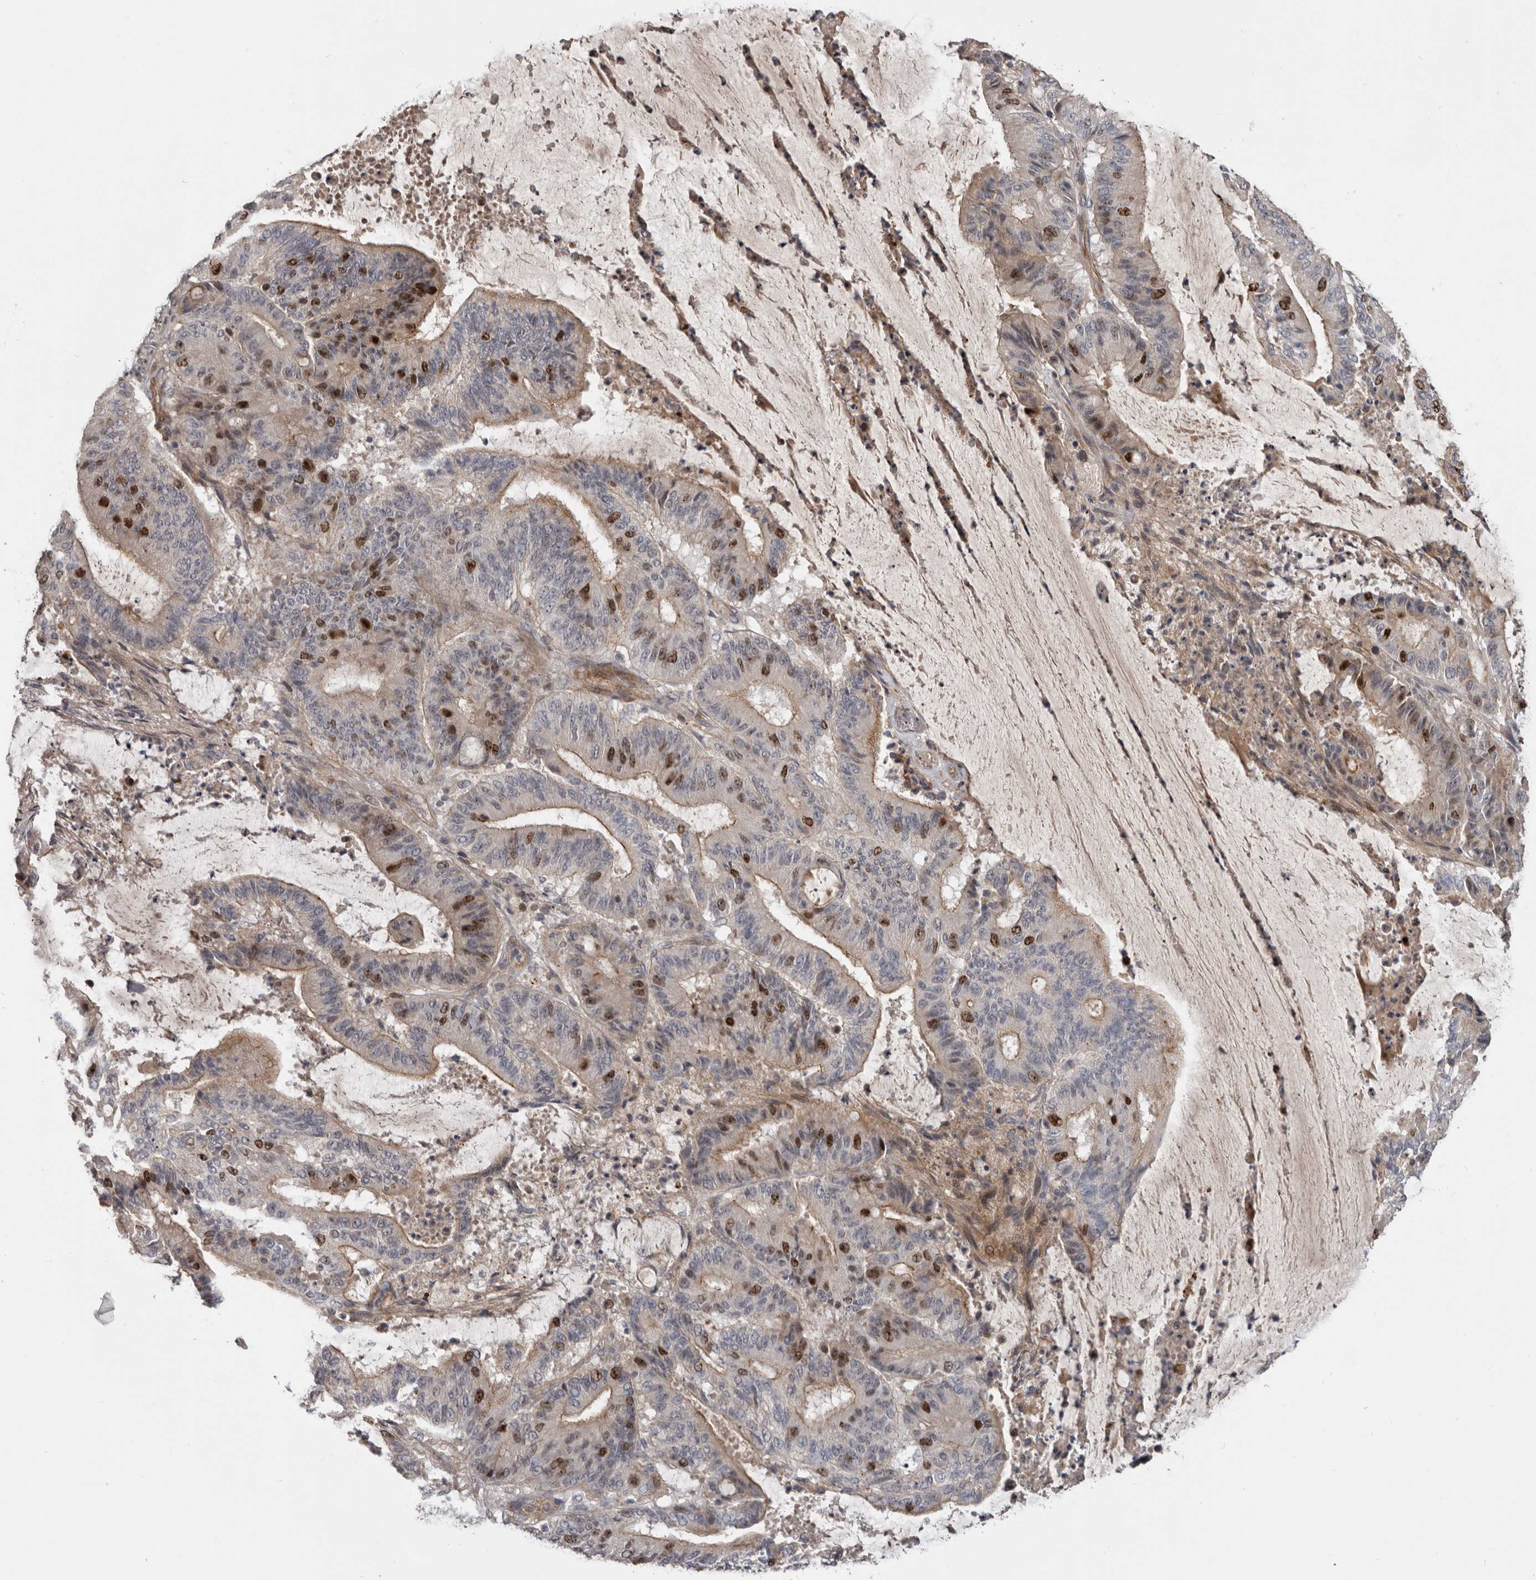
{"staining": {"intensity": "strong", "quantity": "25%-75%", "location": "nuclear"}, "tissue": "liver cancer", "cell_type": "Tumor cells", "image_type": "cancer", "snomed": [{"axis": "morphology", "description": "Normal tissue, NOS"}, {"axis": "morphology", "description": "Cholangiocarcinoma"}, {"axis": "topography", "description": "Liver"}, {"axis": "topography", "description": "Peripheral nerve tissue"}], "caption": "An immunohistochemistry image of tumor tissue is shown. Protein staining in brown shows strong nuclear positivity in liver cholangiocarcinoma within tumor cells.", "gene": "CDCA8", "patient": {"sex": "female", "age": 73}}